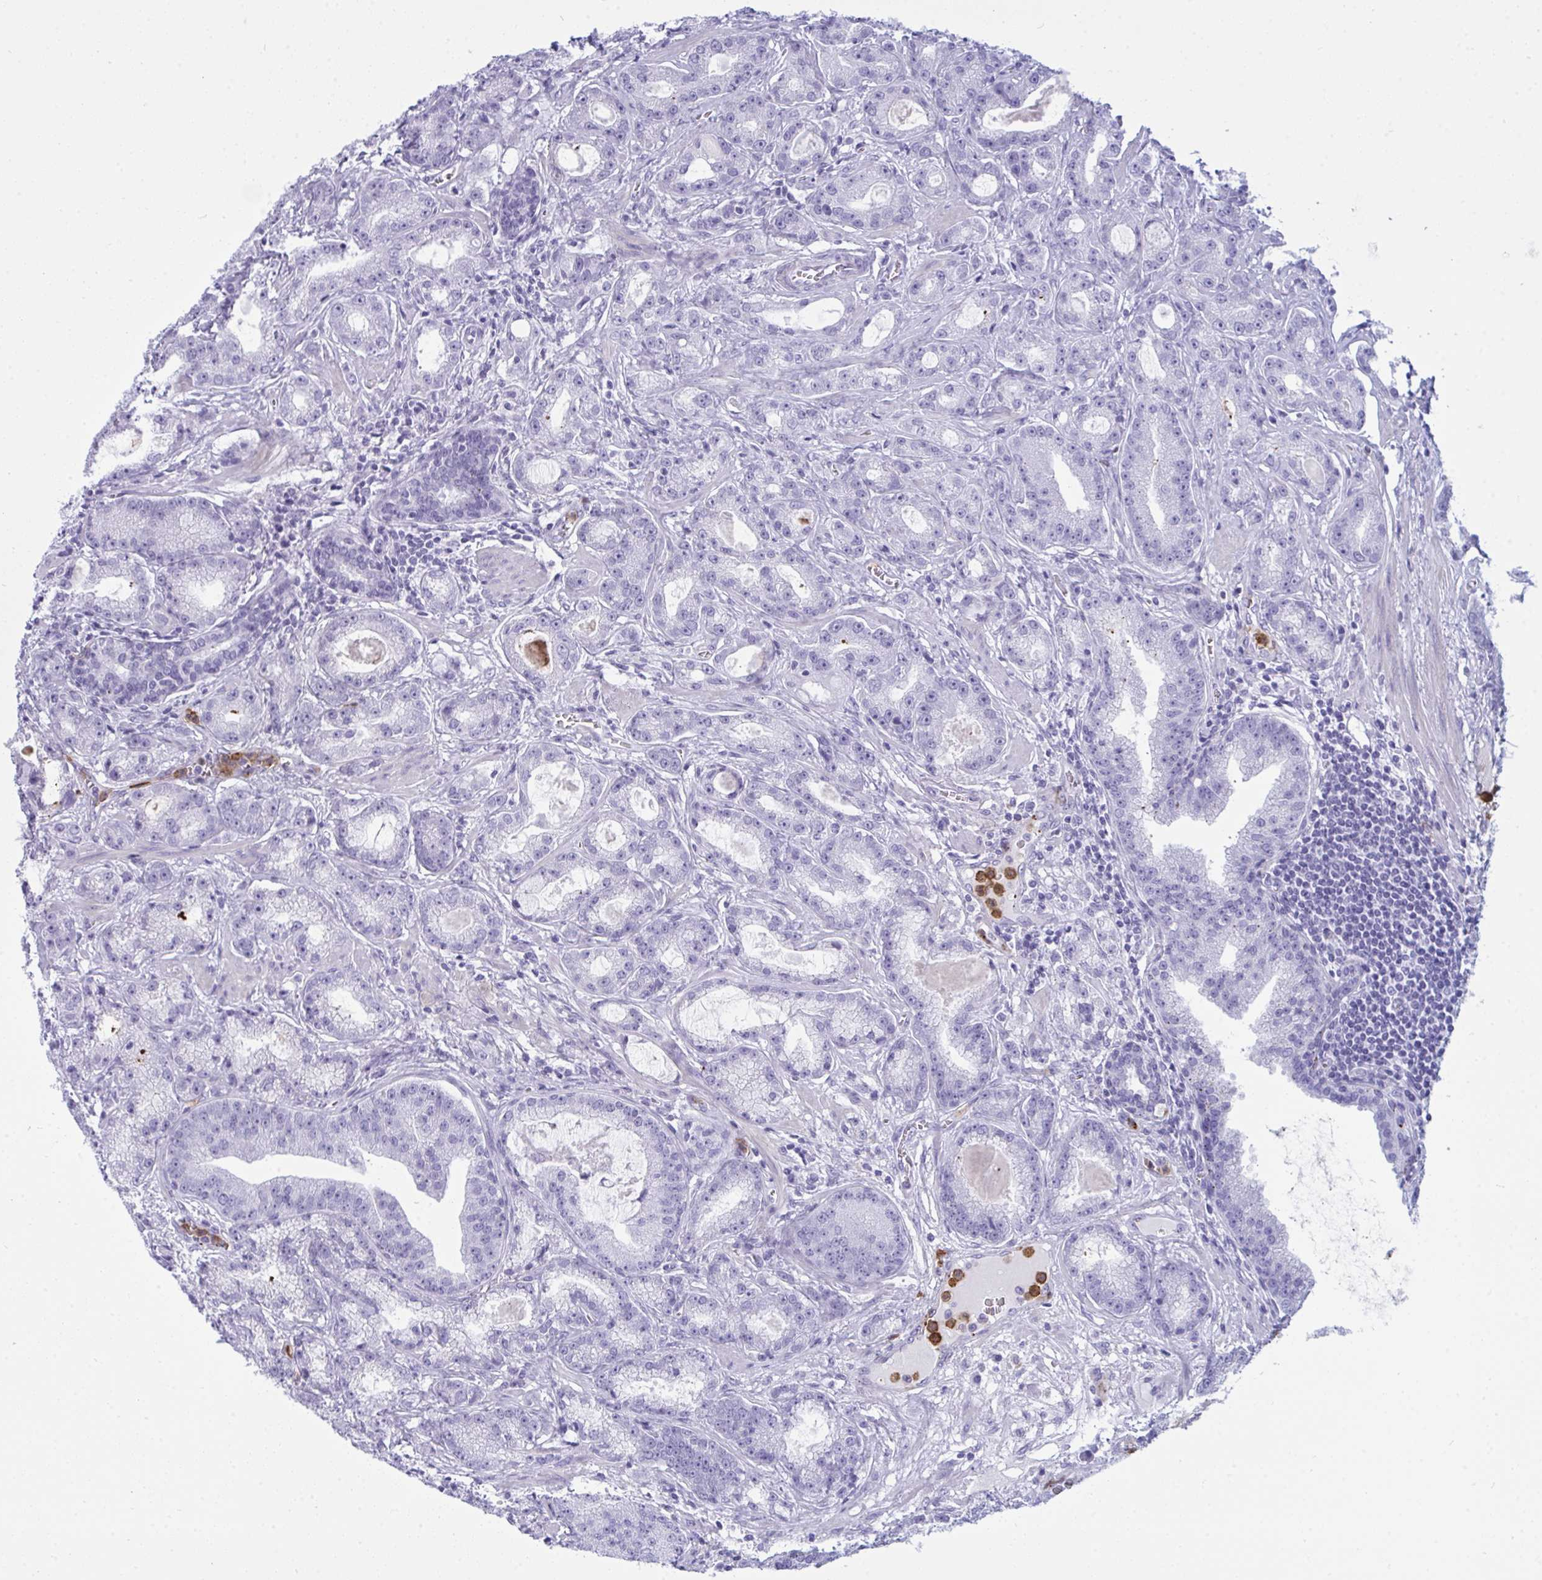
{"staining": {"intensity": "negative", "quantity": "none", "location": "none"}, "tissue": "prostate cancer", "cell_type": "Tumor cells", "image_type": "cancer", "snomed": [{"axis": "morphology", "description": "Adenocarcinoma, High grade"}, {"axis": "topography", "description": "Prostate"}], "caption": "This is an immunohistochemistry photomicrograph of high-grade adenocarcinoma (prostate). There is no positivity in tumor cells.", "gene": "ARHGAP42", "patient": {"sex": "male", "age": 65}}